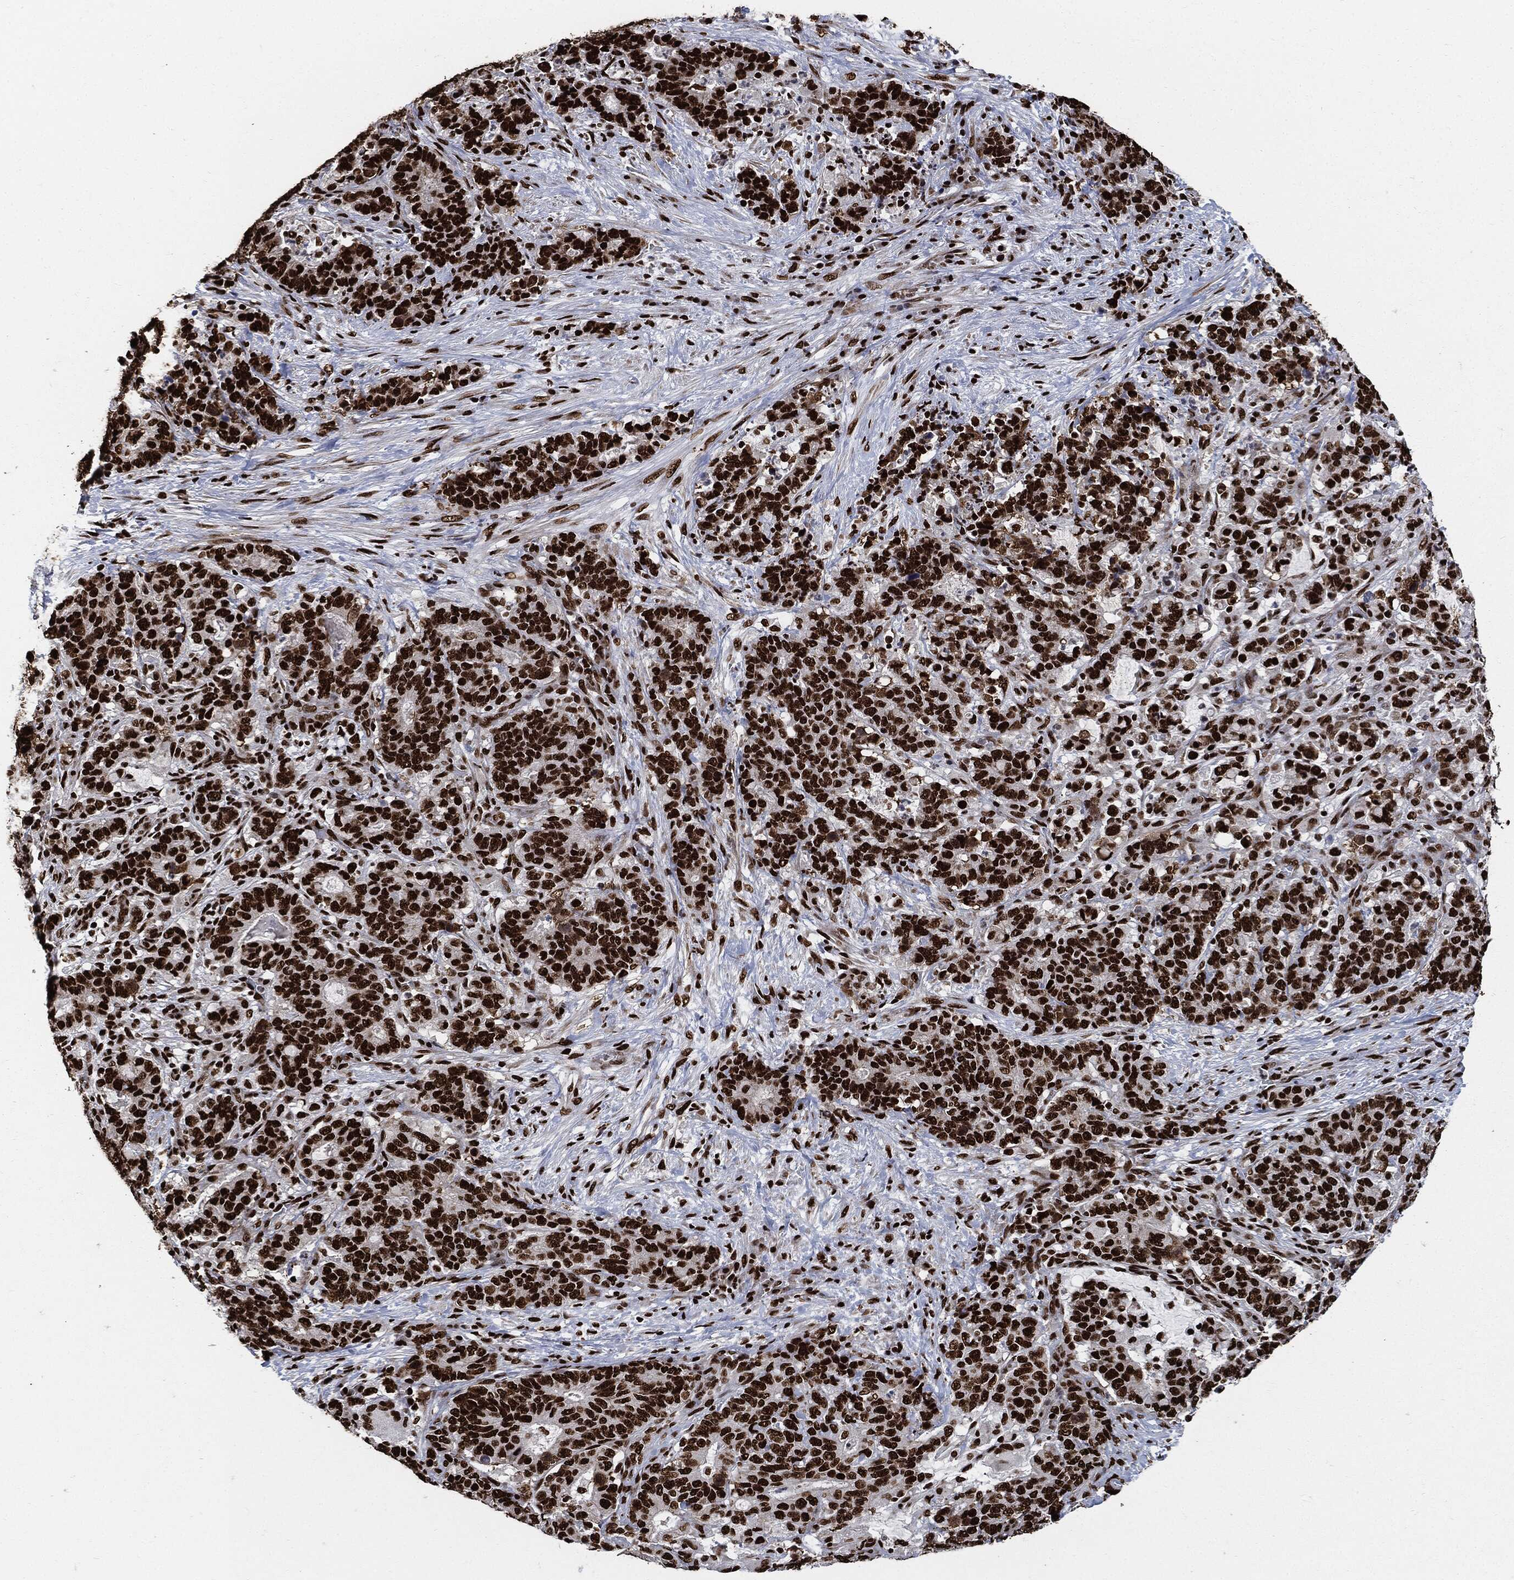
{"staining": {"intensity": "strong", "quantity": ">75%", "location": "nuclear"}, "tissue": "stomach cancer", "cell_type": "Tumor cells", "image_type": "cancer", "snomed": [{"axis": "morphology", "description": "Normal tissue, NOS"}, {"axis": "morphology", "description": "Adenocarcinoma, NOS"}, {"axis": "topography", "description": "Stomach"}], "caption": "This image displays IHC staining of human stomach cancer, with high strong nuclear staining in approximately >75% of tumor cells.", "gene": "RECQL", "patient": {"sex": "female", "age": 64}}